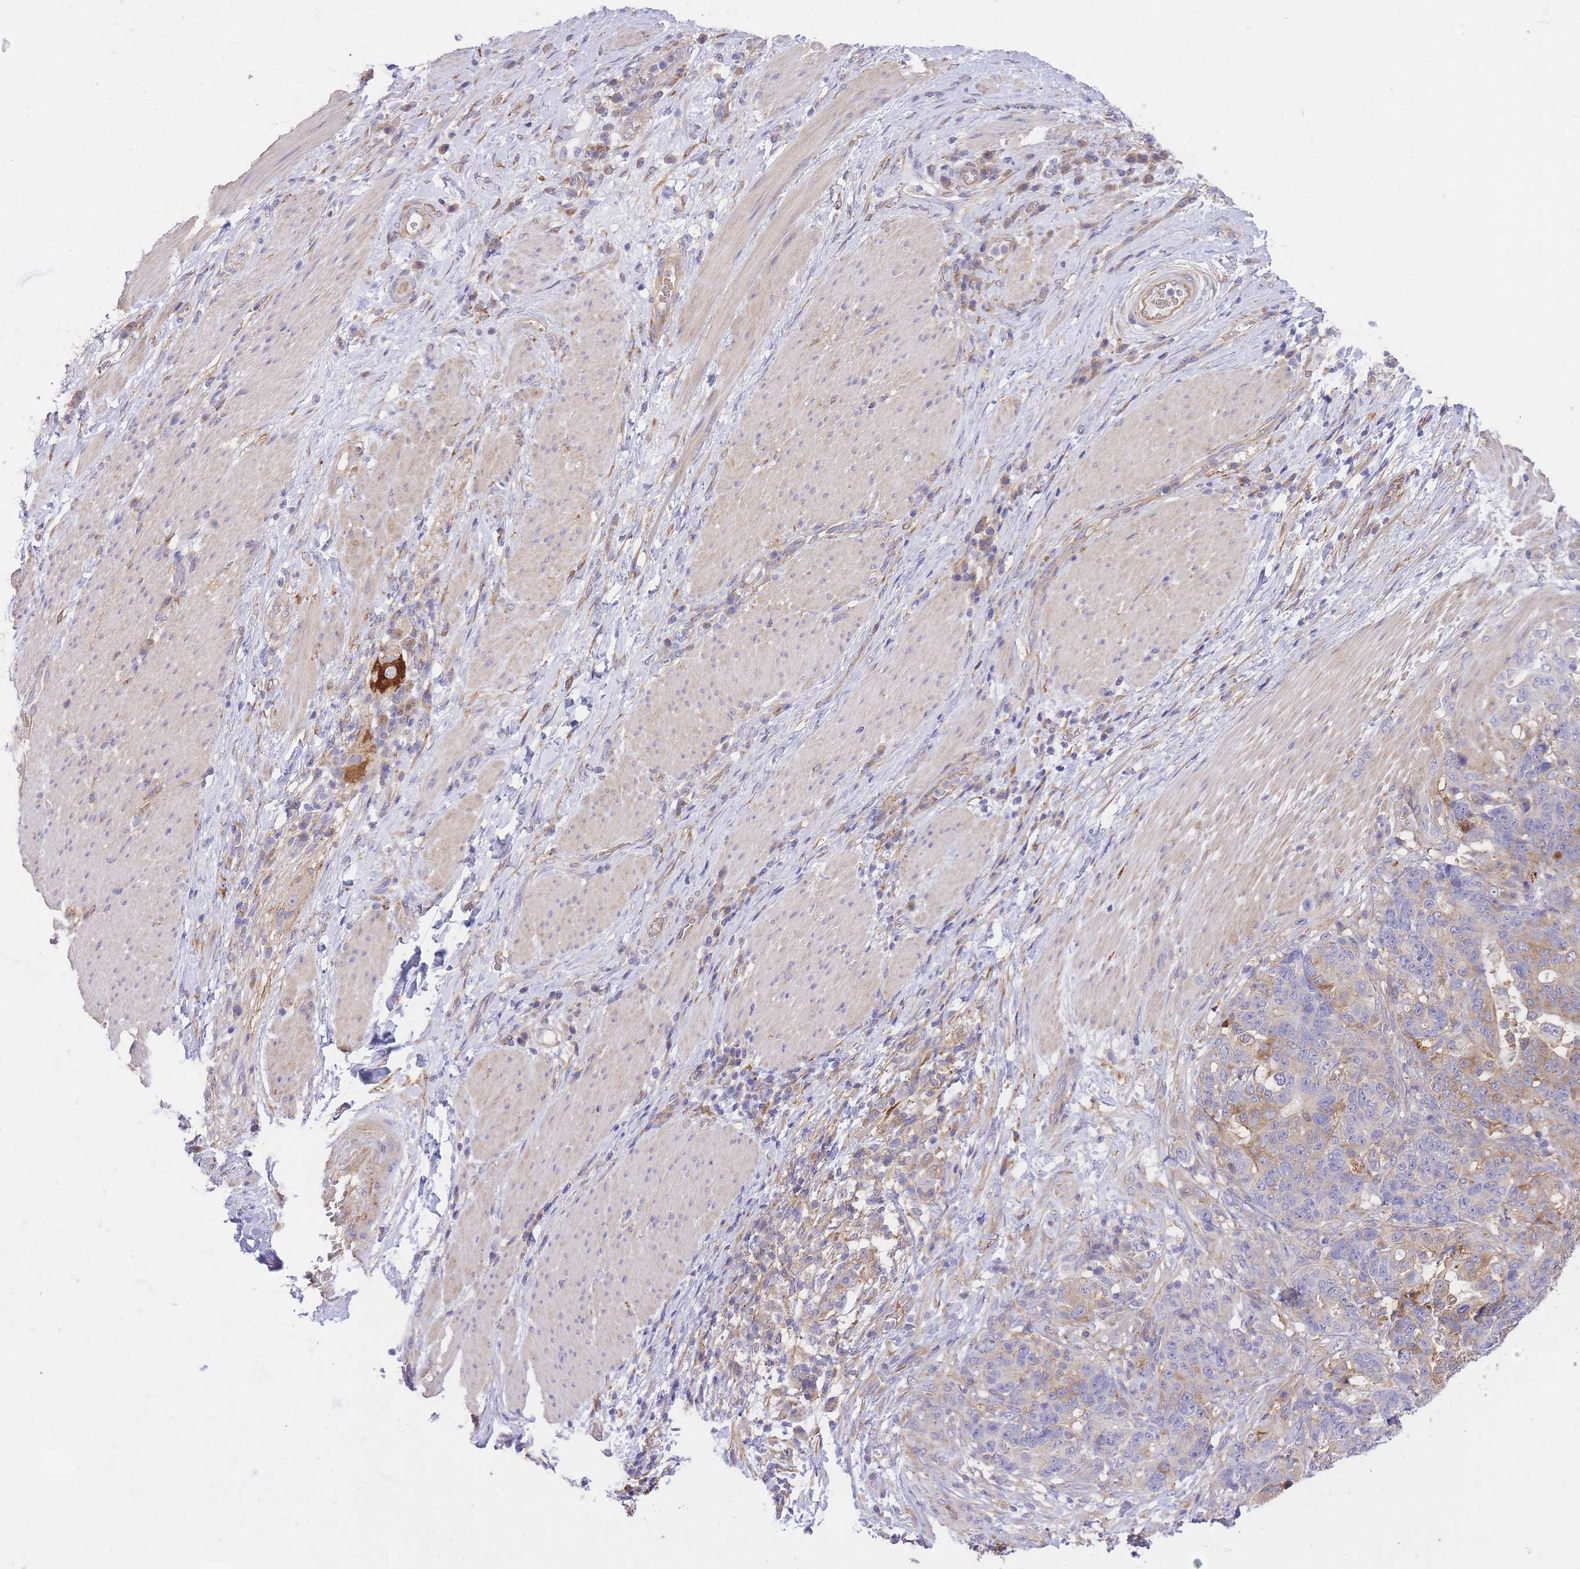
{"staining": {"intensity": "moderate", "quantity": "<25%", "location": "cytoplasmic/membranous"}, "tissue": "stomach cancer", "cell_type": "Tumor cells", "image_type": "cancer", "snomed": [{"axis": "morphology", "description": "Normal tissue, NOS"}, {"axis": "morphology", "description": "Adenocarcinoma, NOS"}, {"axis": "topography", "description": "Stomach"}], "caption": "The immunohistochemical stain labels moderate cytoplasmic/membranous staining in tumor cells of stomach adenocarcinoma tissue. (brown staining indicates protein expression, while blue staining denotes nuclei).", "gene": "INSYN2B", "patient": {"sex": "female", "age": 64}}